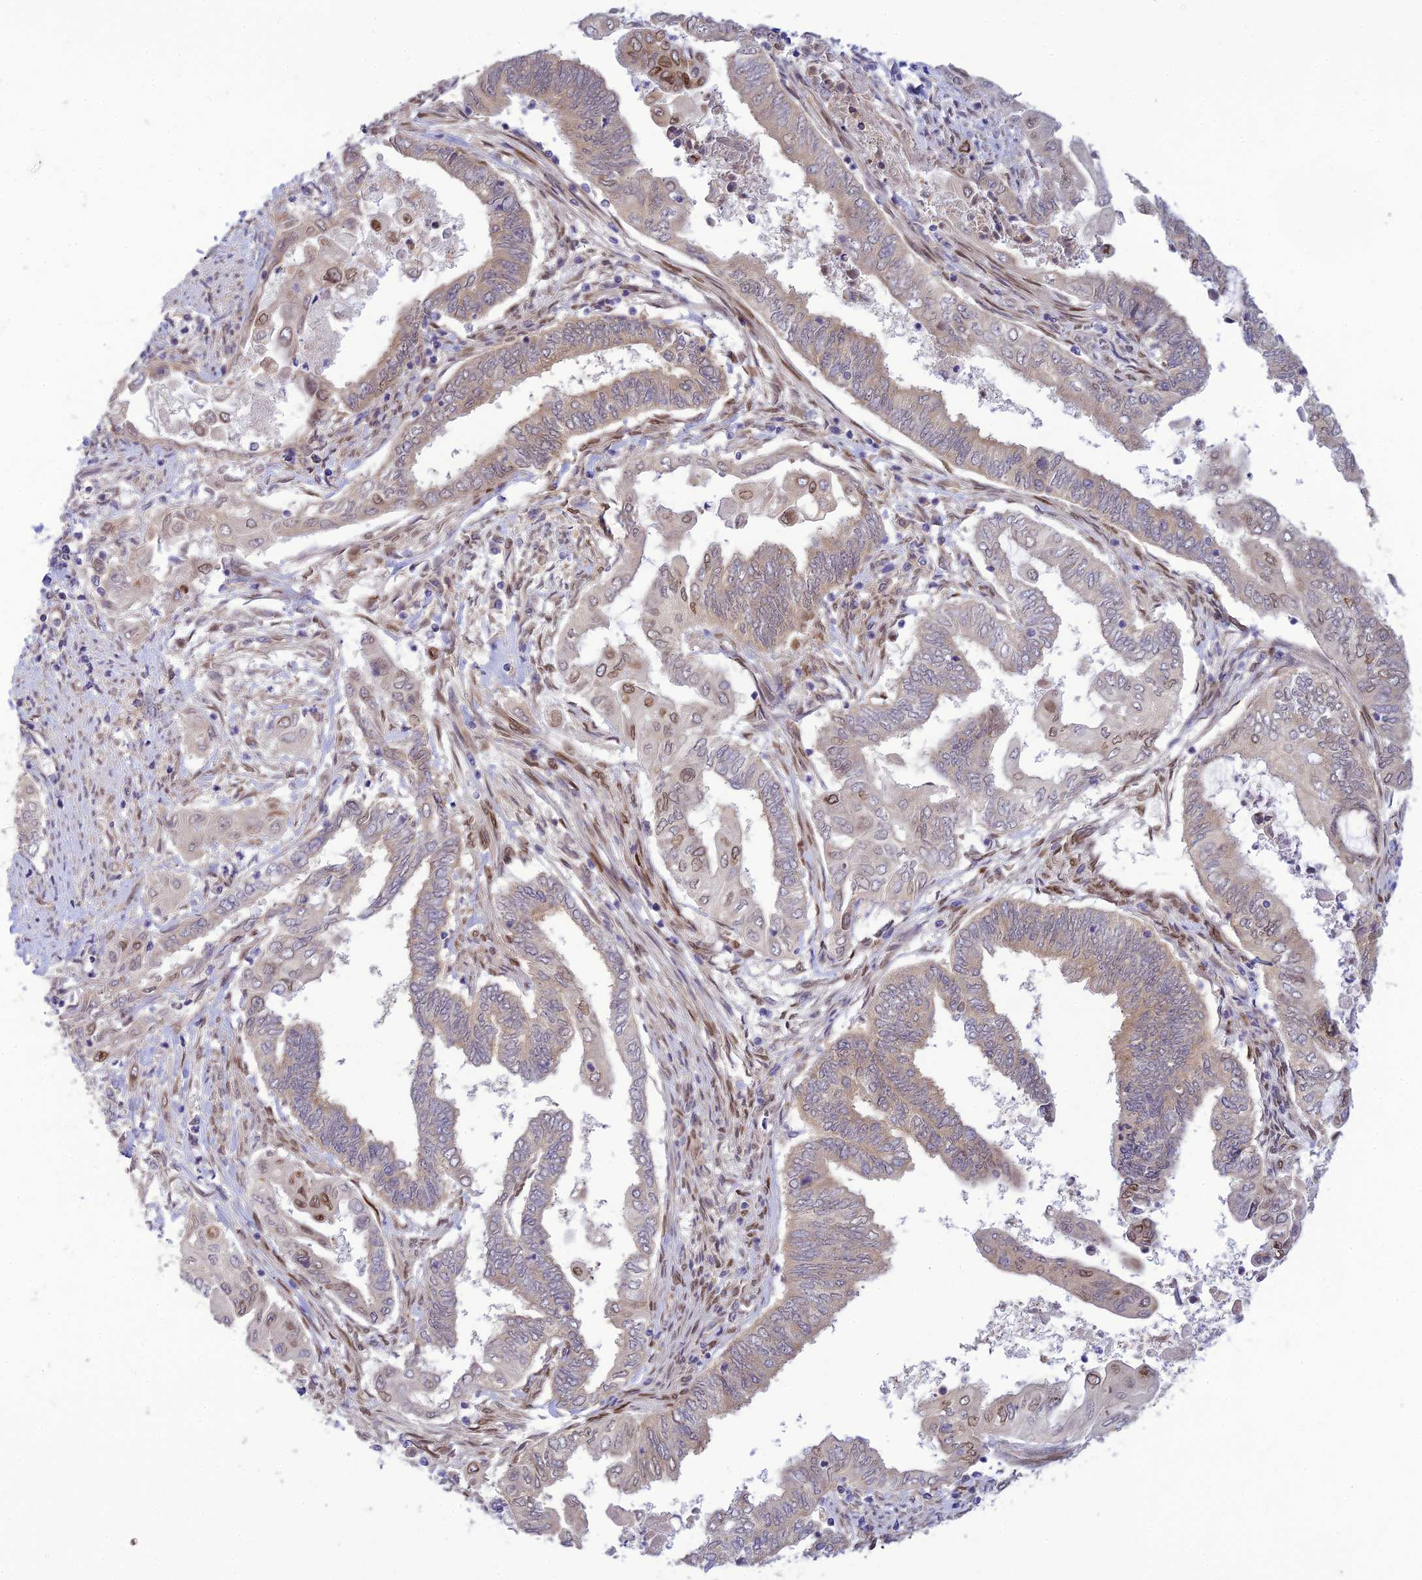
{"staining": {"intensity": "moderate", "quantity": "<25%", "location": "nuclear"}, "tissue": "endometrial cancer", "cell_type": "Tumor cells", "image_type": "cancer", "snomed": [{"axis": "morphology", "description": "Adenocarcinoma, NOS"}, {"axis": "topography", "description": "Uterus"}, {"axis": "topography", "description": "Endometrium"}], "caption": "DAB immunohistochemical staining of human adenocarcinoma (endometrial) reveals moderate nuclear protein staining in about <25% of tumor cells. The protein is stained brown, and the nuclei are stained in blue (DAB (3,3'-diaminobenzidine) IHC with brightfield microscopy, high magnification).", "gene": "SKIC8", "patient": {"sex": "female", "age": 70}}